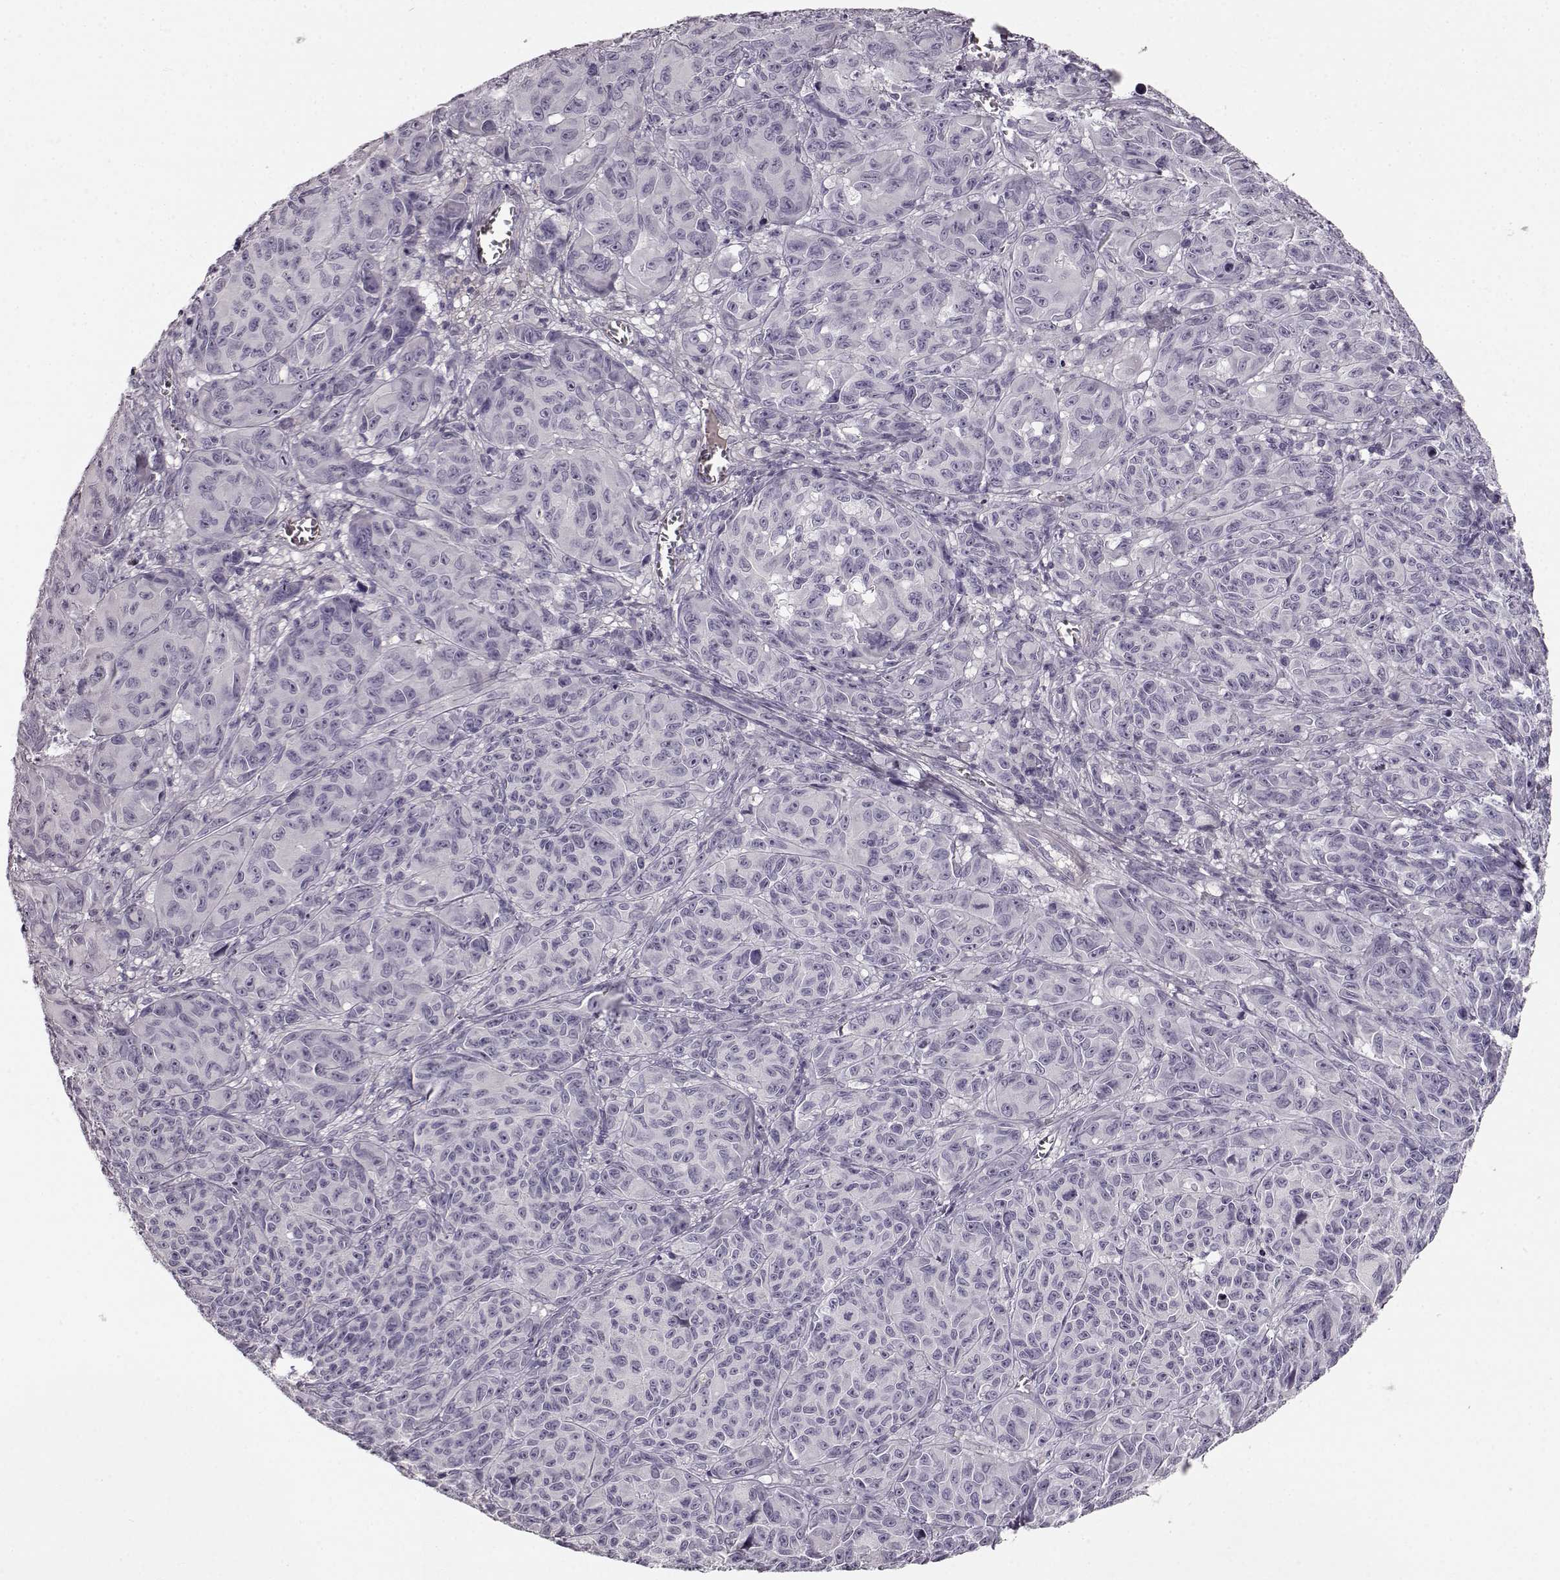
{"staining": {"intensity": "negative", "quantity": "none", "location": "none"}, "tissue": "melanoma", "cell_type": "Tumor cells", "image_type": "cancer", "snomed": [{"axis": "morphology", "description": "Malignant melanoma, NOS"}, {"axis": "topography", "description": "Vulva, labia, clitoris and Bartholin´s gland, NO"}], "caption": "There is no significant positivity in tumor cells of melanoma. (IHC, brightfield microscopy, high magnification).", "gene": "KIAA0319", "patient": {"sex": "female", "age": 75}}